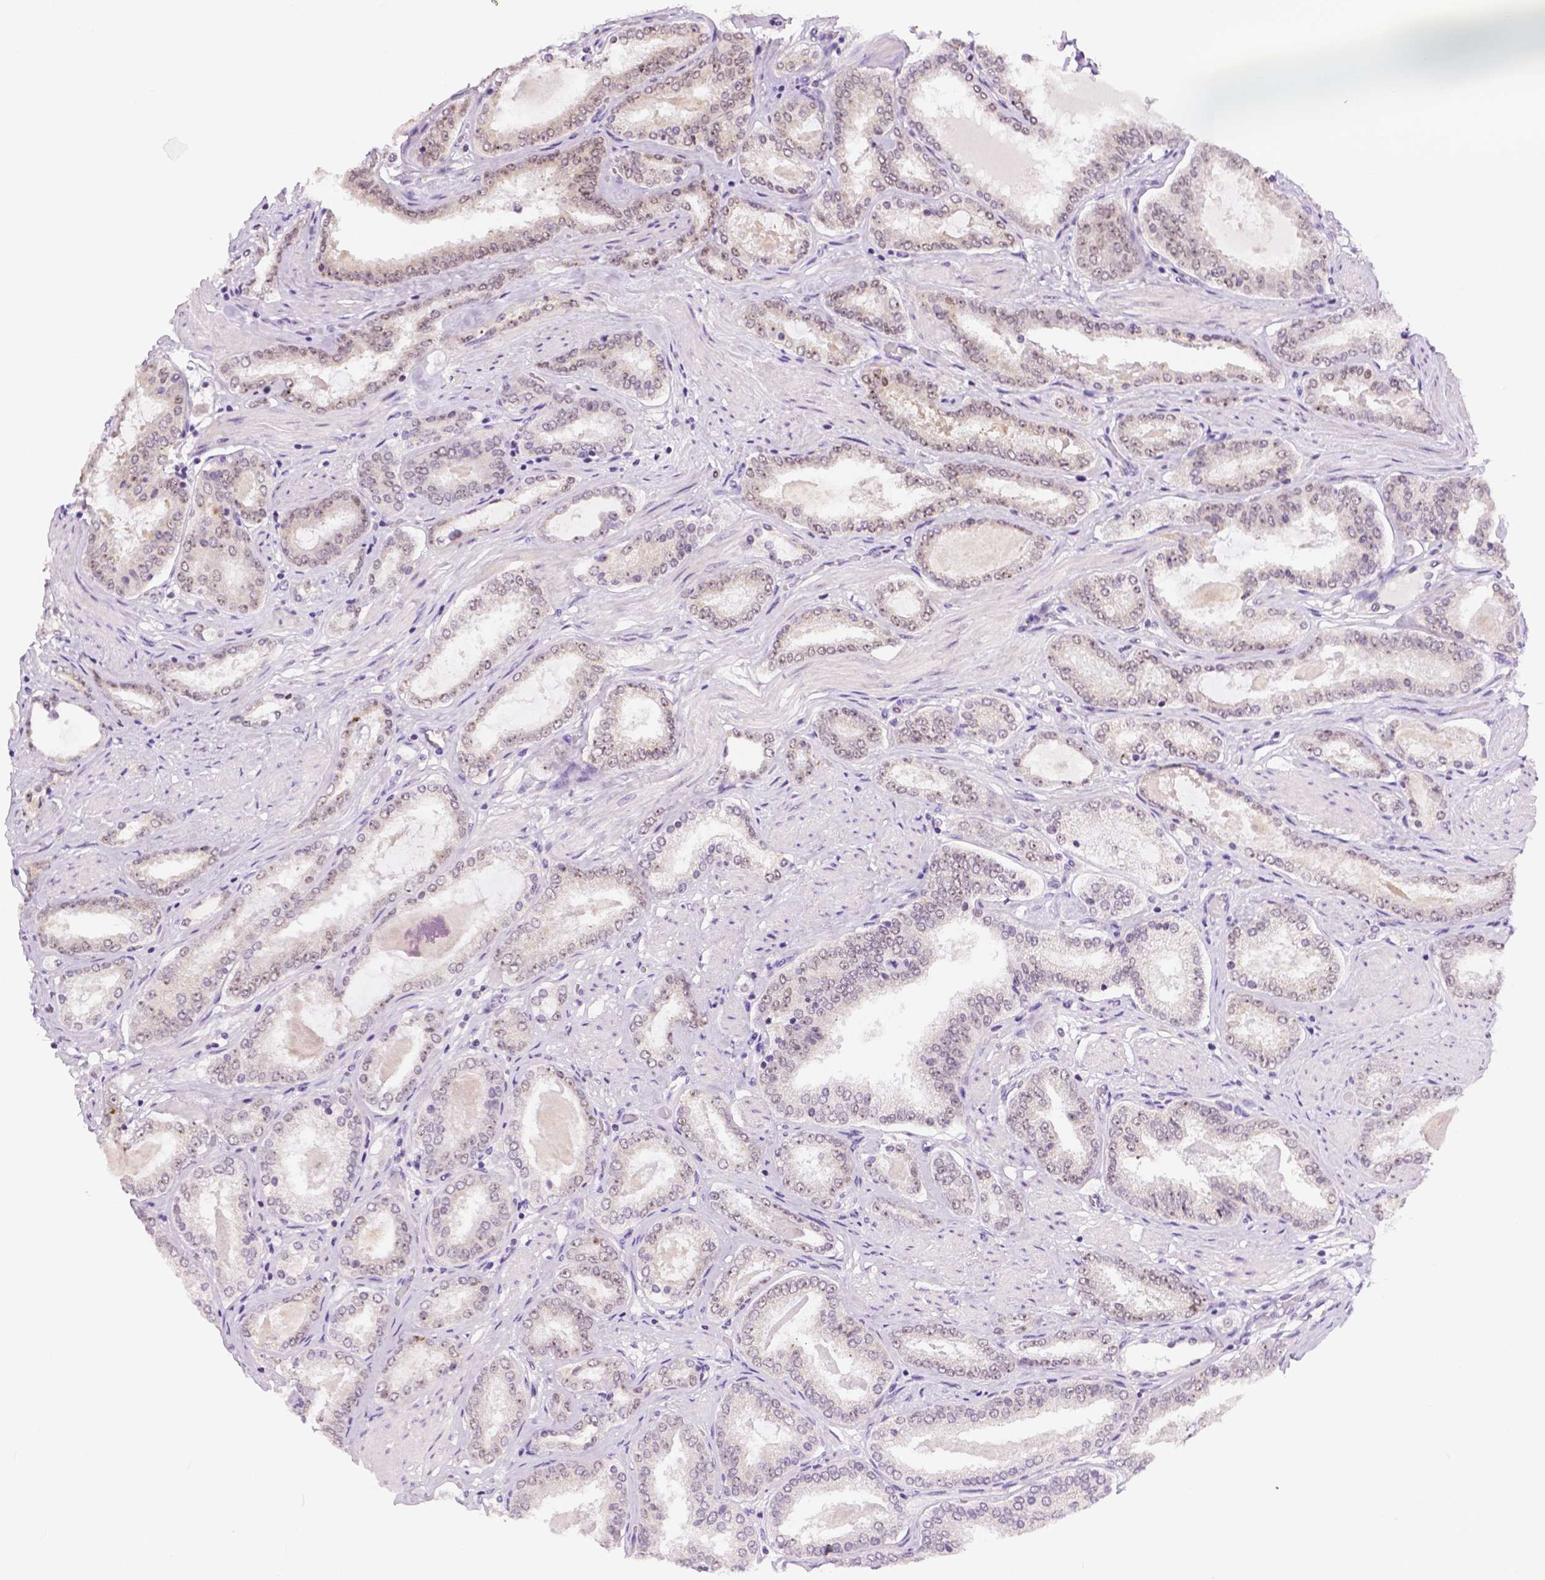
{"staining": {"intensity": "weak", "quantity": "<25%", "location": "nuclear"}, "tissue": "prostate cancer", "cell_type": "Tumor cells", "image_type": "cancer", "snomed": [{"axis": "morphology", "description": "Adenocarcinoma, High grade"}, {"axis": "topography", "description": "Prostate"}], "caption": "Immunohistochemical staining of human high-grade adenocarcinoma (prostate) displays no significant staining in tumor cells. Brightfield microscopy of immunohistochemistry stained with DAB (3,3'-diaminobenzidine) (brown) and hematoxylin (blue), captured at high magnification.", "gene": "NHP2", "patient": {"sex": "male", "age": 63}}